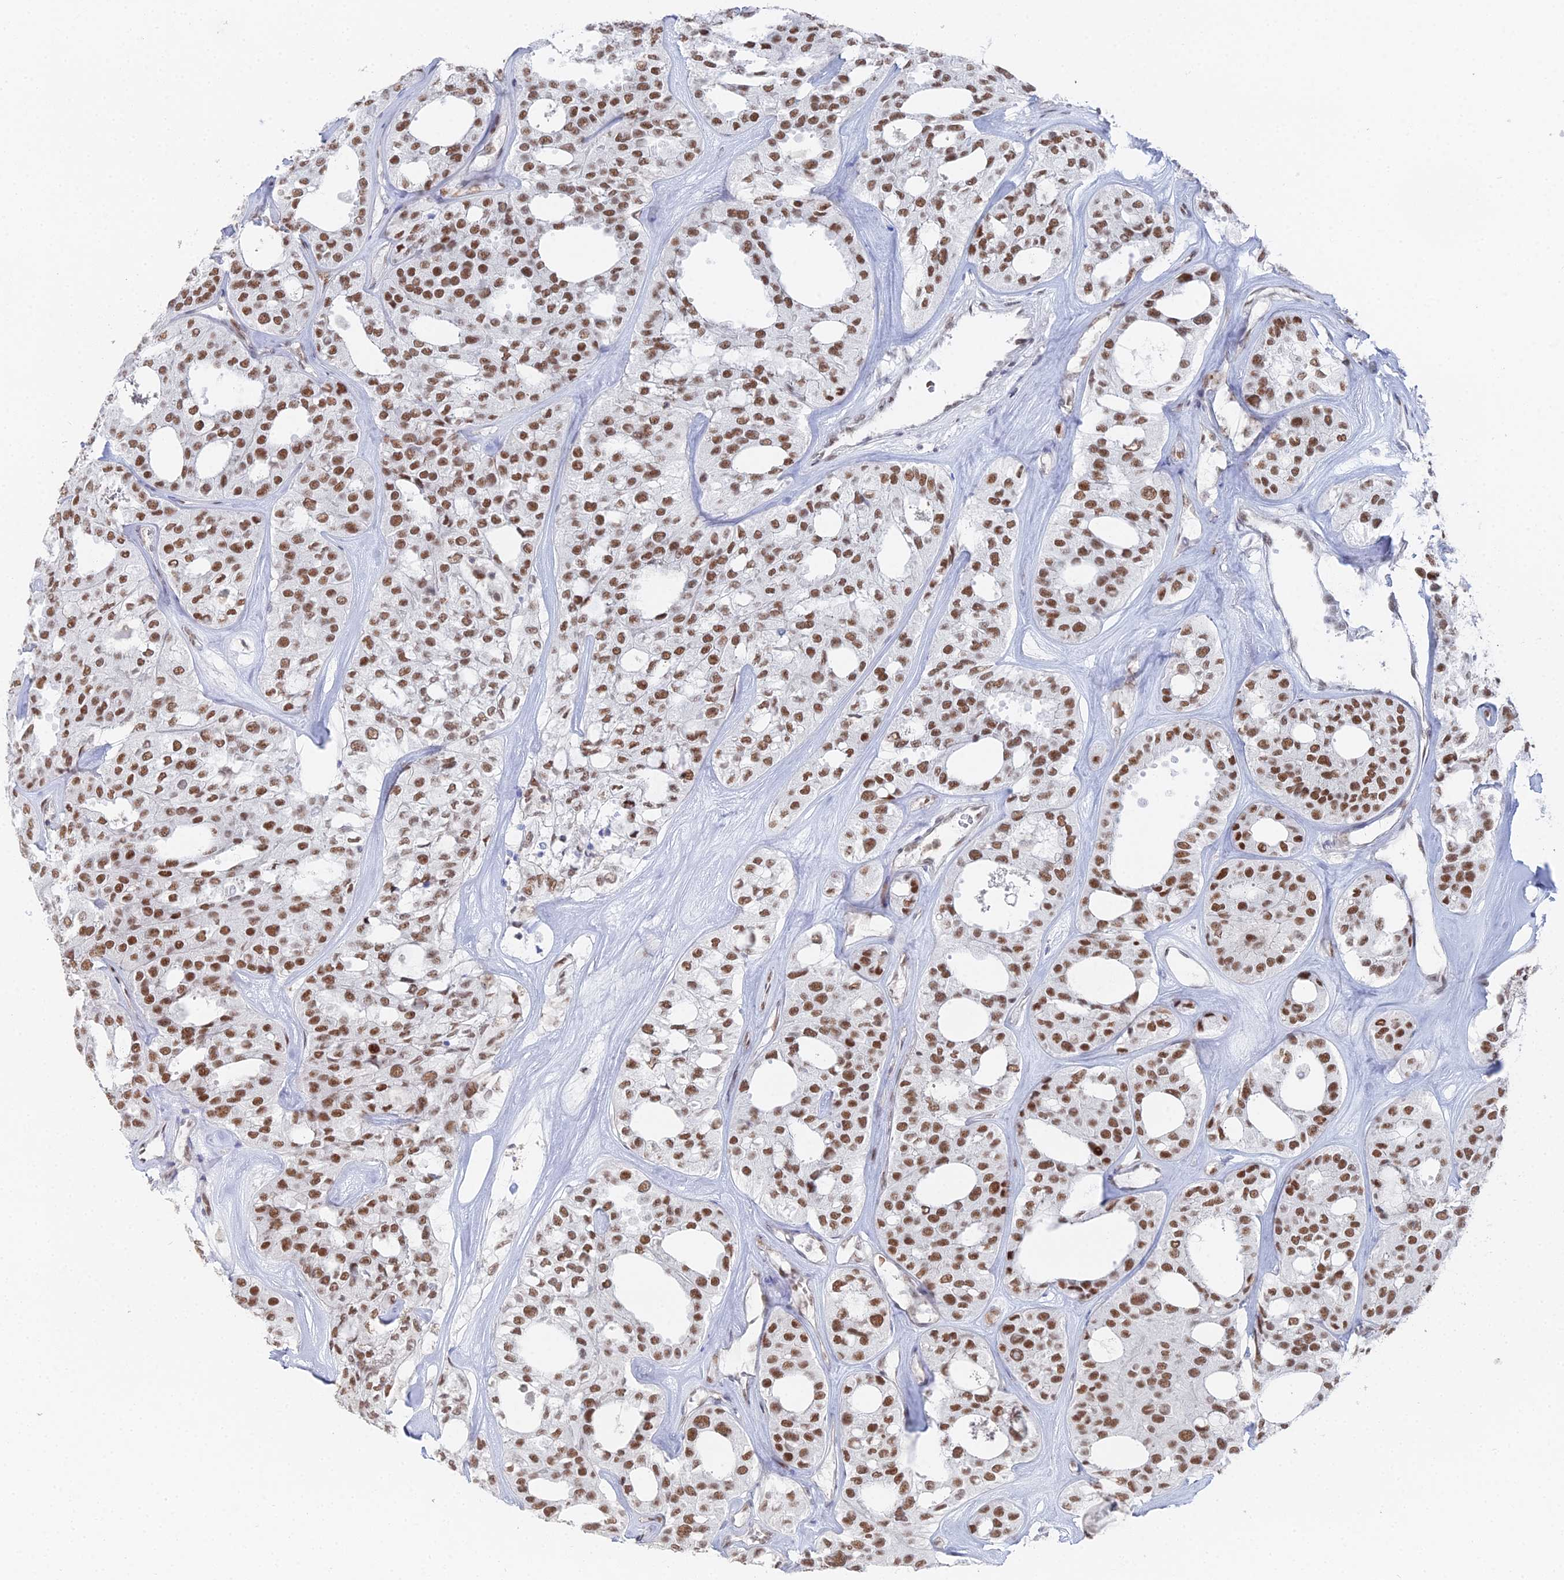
{"staining": {"intensity": "moderate", "quantity": ">75%", "location": "nuclear"}, "tissue": "thyroid cancer", "cell_type": "Tumor cells", "image_type": "cancer", "snomed": [{"axis": "morphology", "description": "Follicular adenoma carcinoma, NOS"}, {"axis": "topography", "description": "Thyroid gland"}], "caption": "DAB immunohistochemical staining of human follicular adenoma carcinoma (thyroid) displays moderate nuclear protein staining in about >75% of tumor cells.", "gene": "GSC2", "patient": {"sex": "male", "age": 75}}